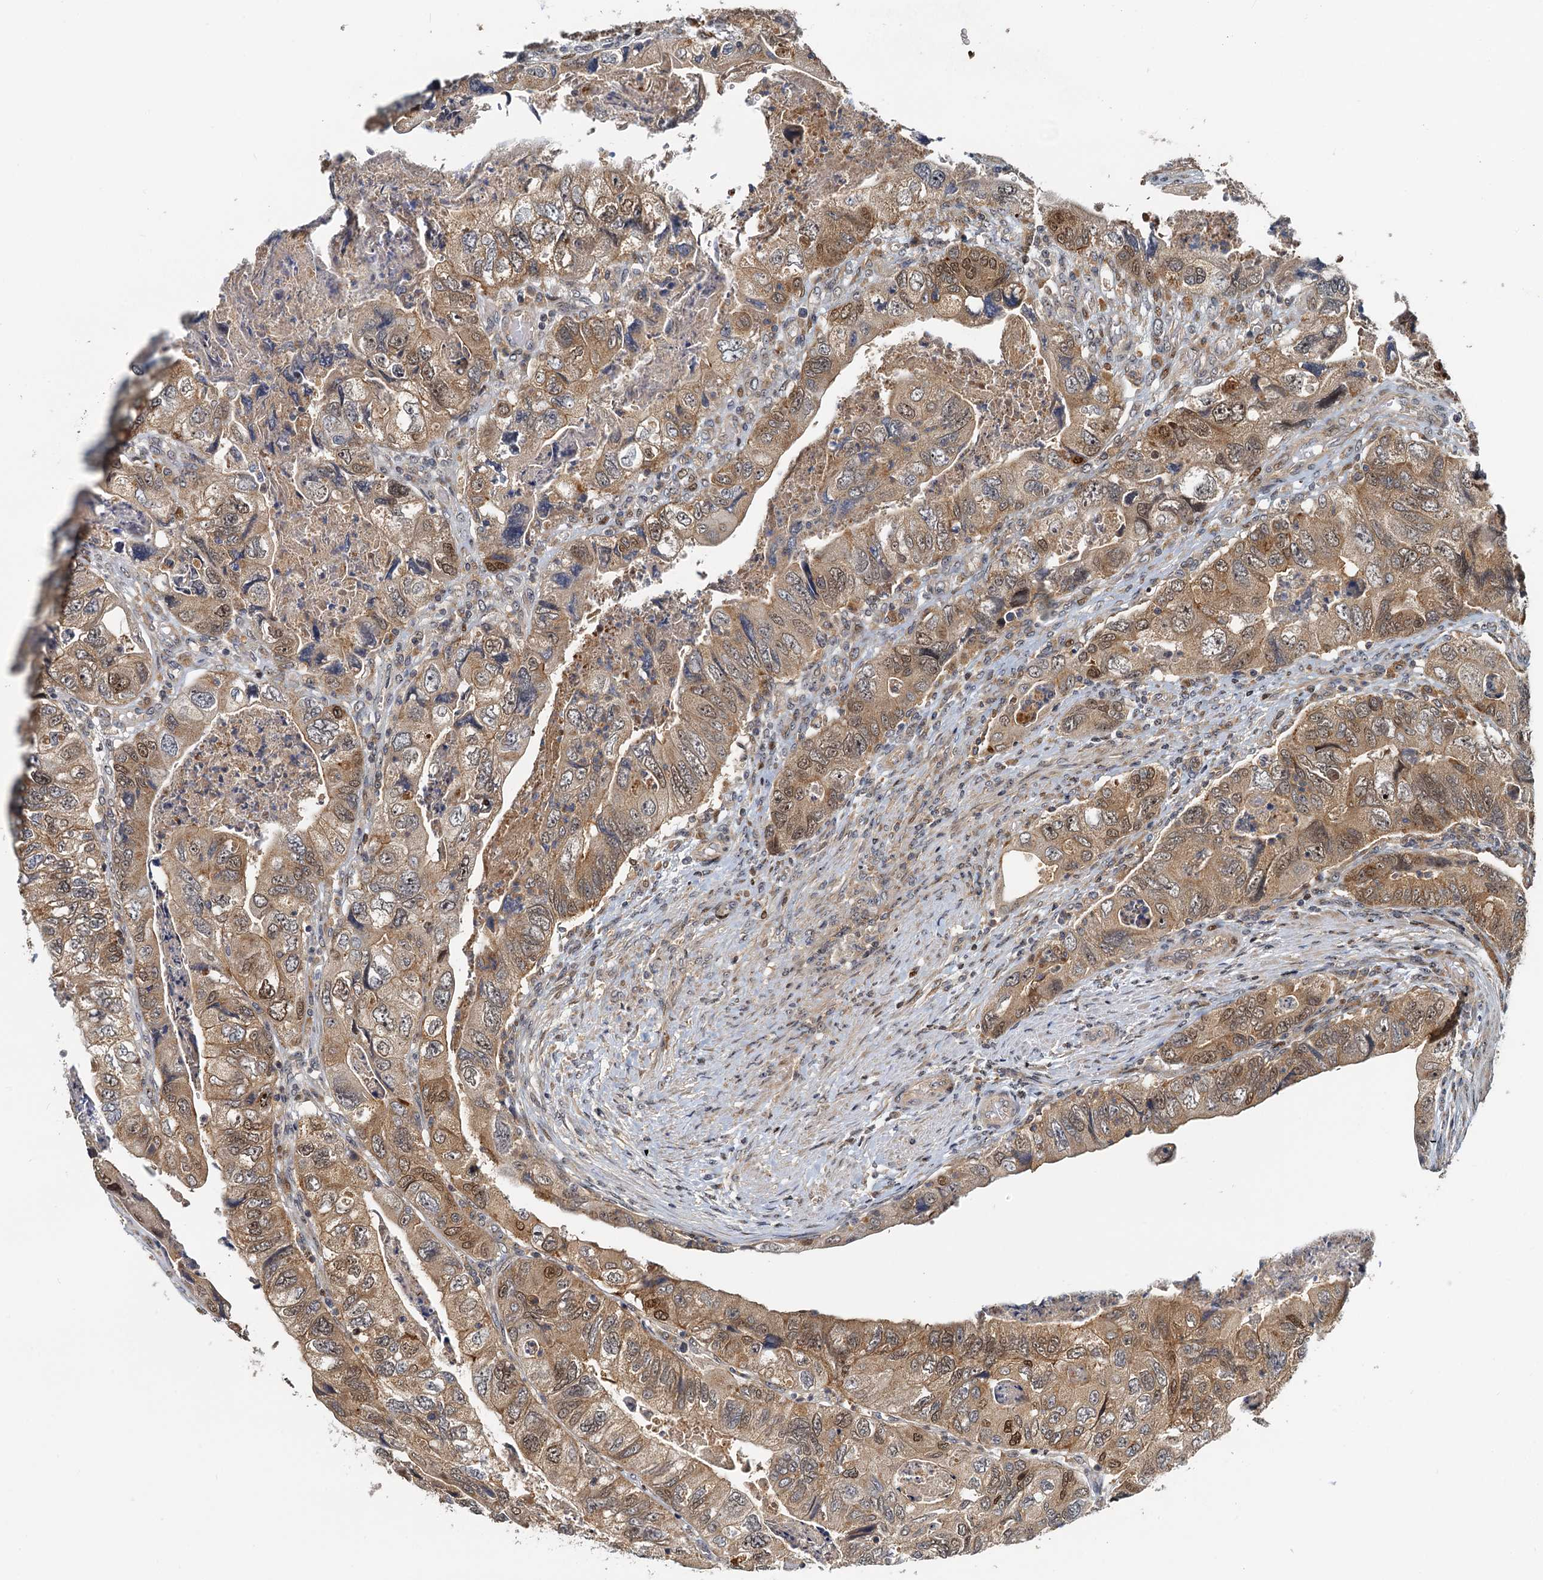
{"staining": {"intensity": "moderate", "quantity": ">75%", "location": "cytoplasmic/membranous,nuclear"}, "tissue": "colorectal cancer", "cell_type": "Tumor cells", "image_type": "cancer", "snomed": [{"axis": "morphology", "description": "Adenocarcinoma, NOS"}, {"axis": "topography", "description": "Rectum"}], "caption": "Human colorectal cancer (adenocarcinoma) stained with a protein marker exhibits moderate staining in tumor cells.", "gene": "TOLLIP", "patient": {"sex": "male", "age": 63}}